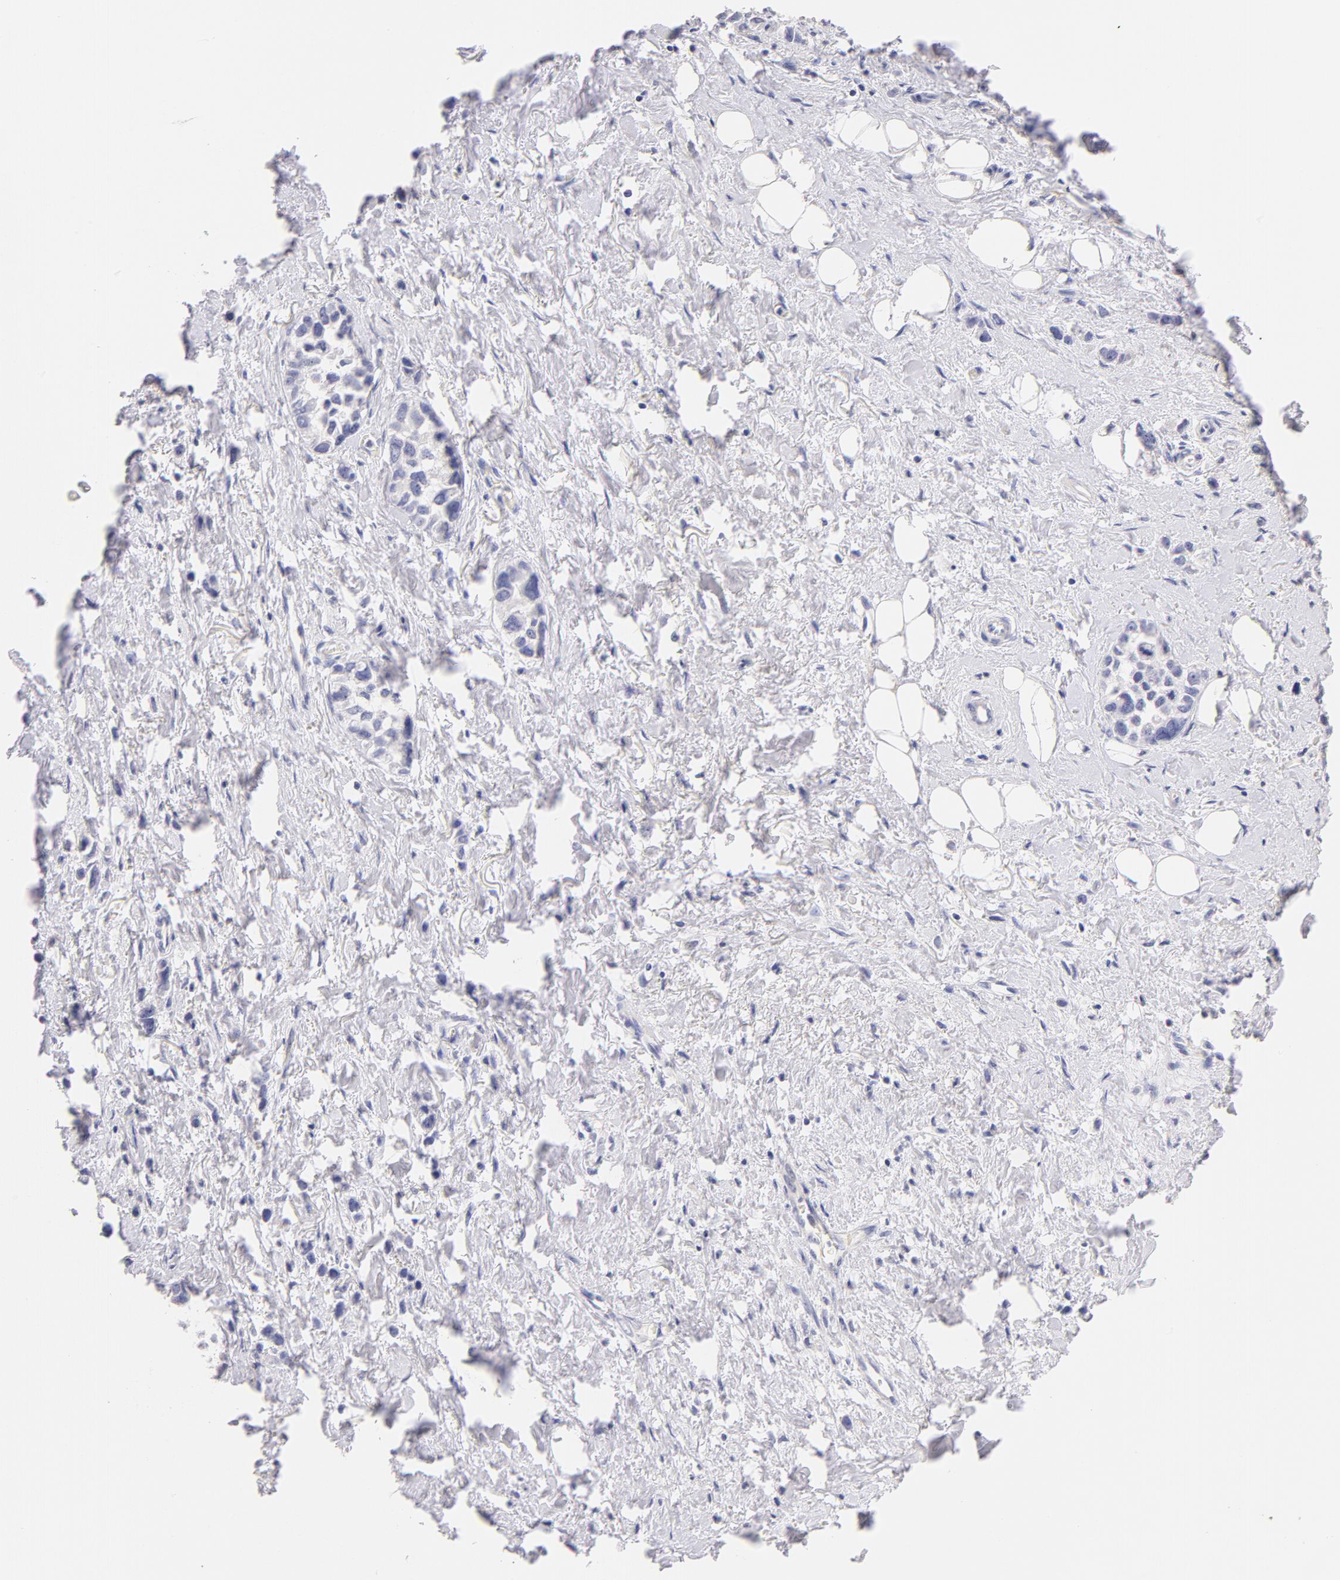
{"staining": {"intensity": "negative", "quantity": "none", "location": "none"}, "tissue": "stomach cancer", "cell_type": "Tumor cells", "image_type": "cancer", "snomed": [{"axis": "morphology", "description": "Adenocarcinoma, NOS"}, {"axis": "topography", "description": "Stomach, upper"}], "caption": "Immunohistochemistry (IHC) micrograph of neoplastic tissue: stomach adenocarcinoma stained with DAB (3,3'-diaminobenzidine) demonstrates no significant protein positivity in tumor cells.", "gene": "CD44", "patient": {"sex": "male", "age": 76}}